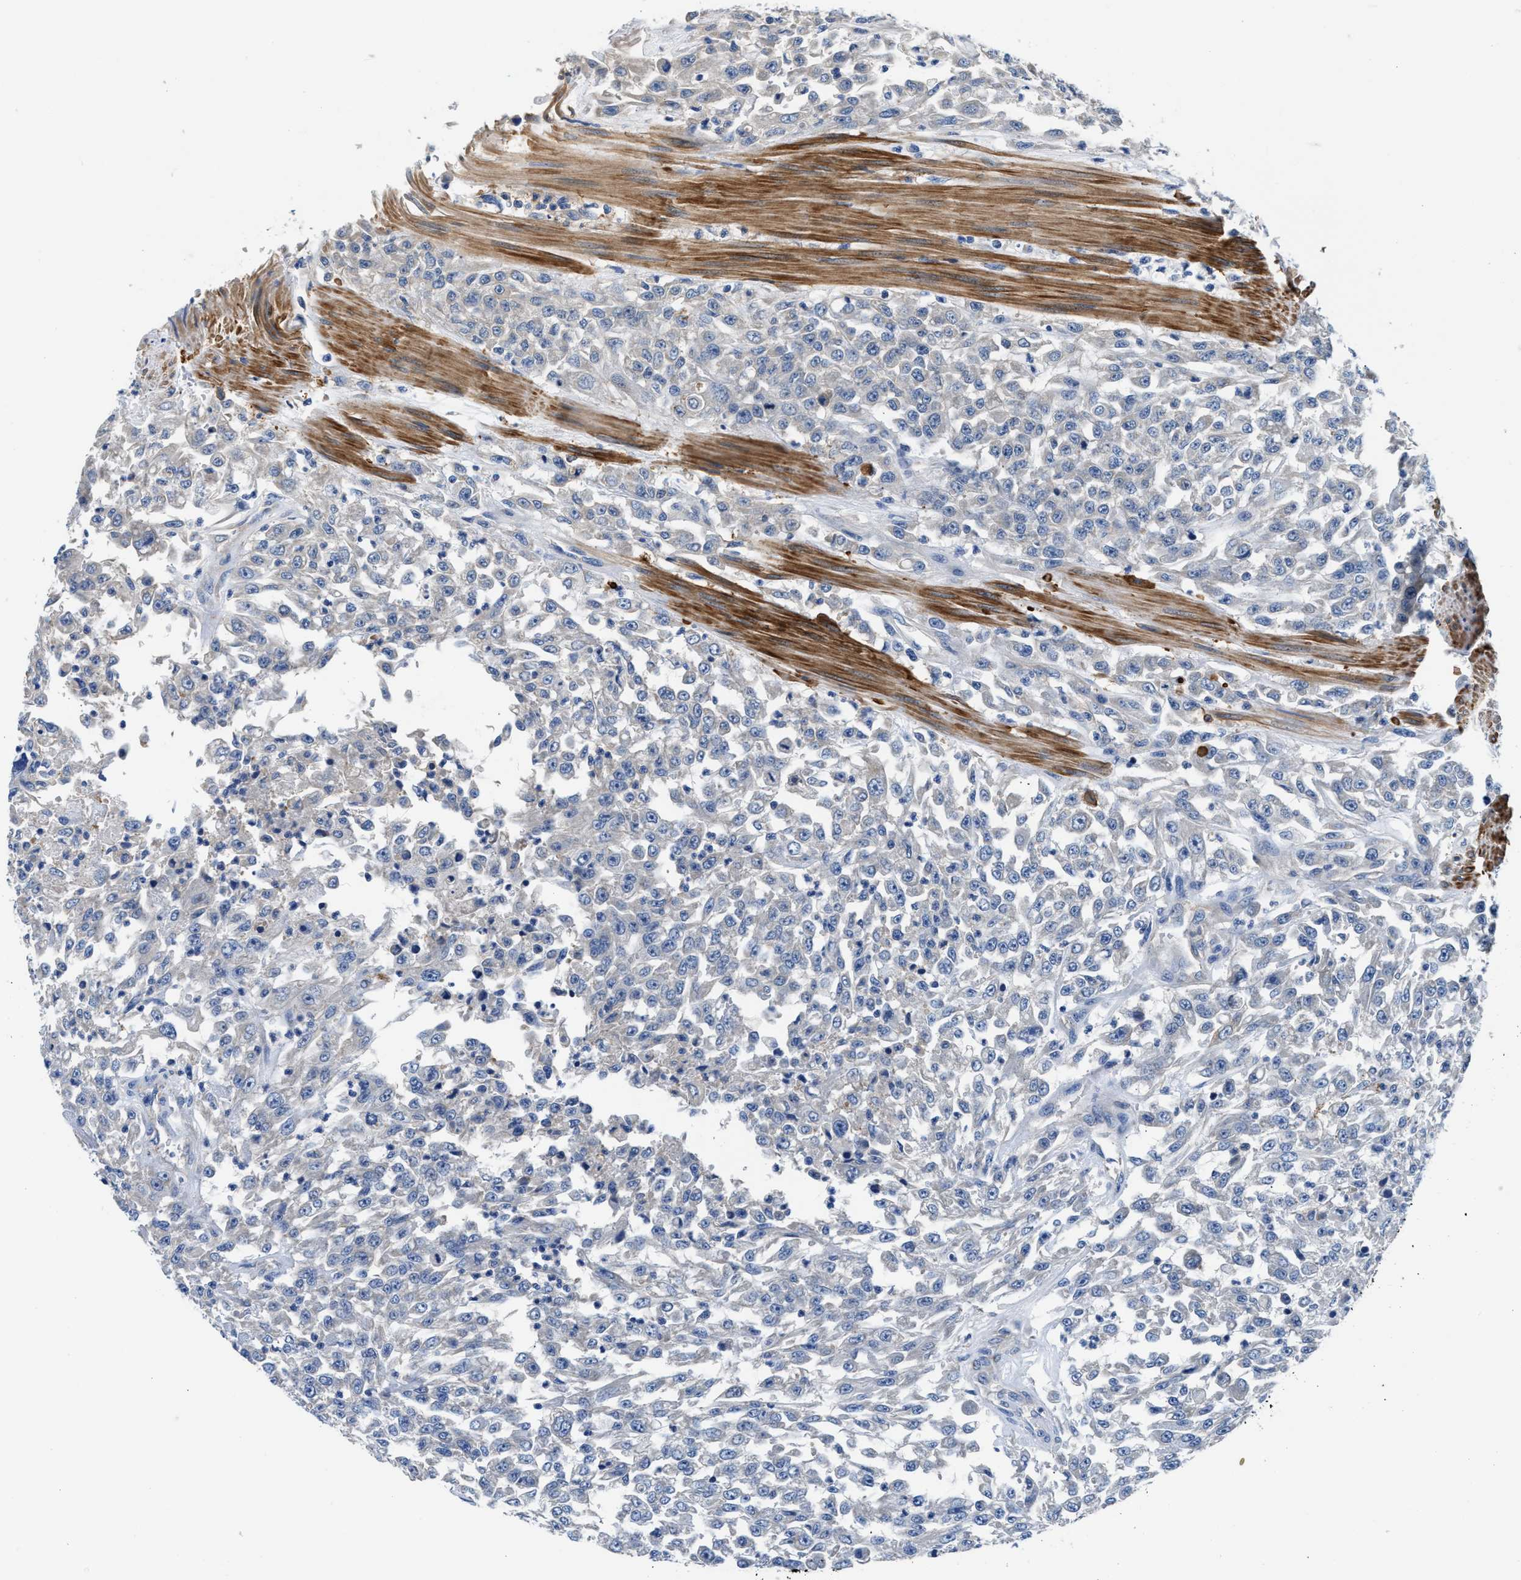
{"staining": {"intensity": "negative", "quantity": "none", "location": "none"}, "tissue": "urothelial cancer", "cell_type": "Tumor cells", "image_type": "cancer", "snomed": [{"axis": "morphology", "description": "Urothelial carcinoma, High grade"}, {"axis": "topography", "description": "Urinary bladder"}], "caption": "Histopathology image shows no significant protein expression in tumor cells of urothelial cancer.", "gene": "PARG", "patient": {"sex": "male", "age": 46}}